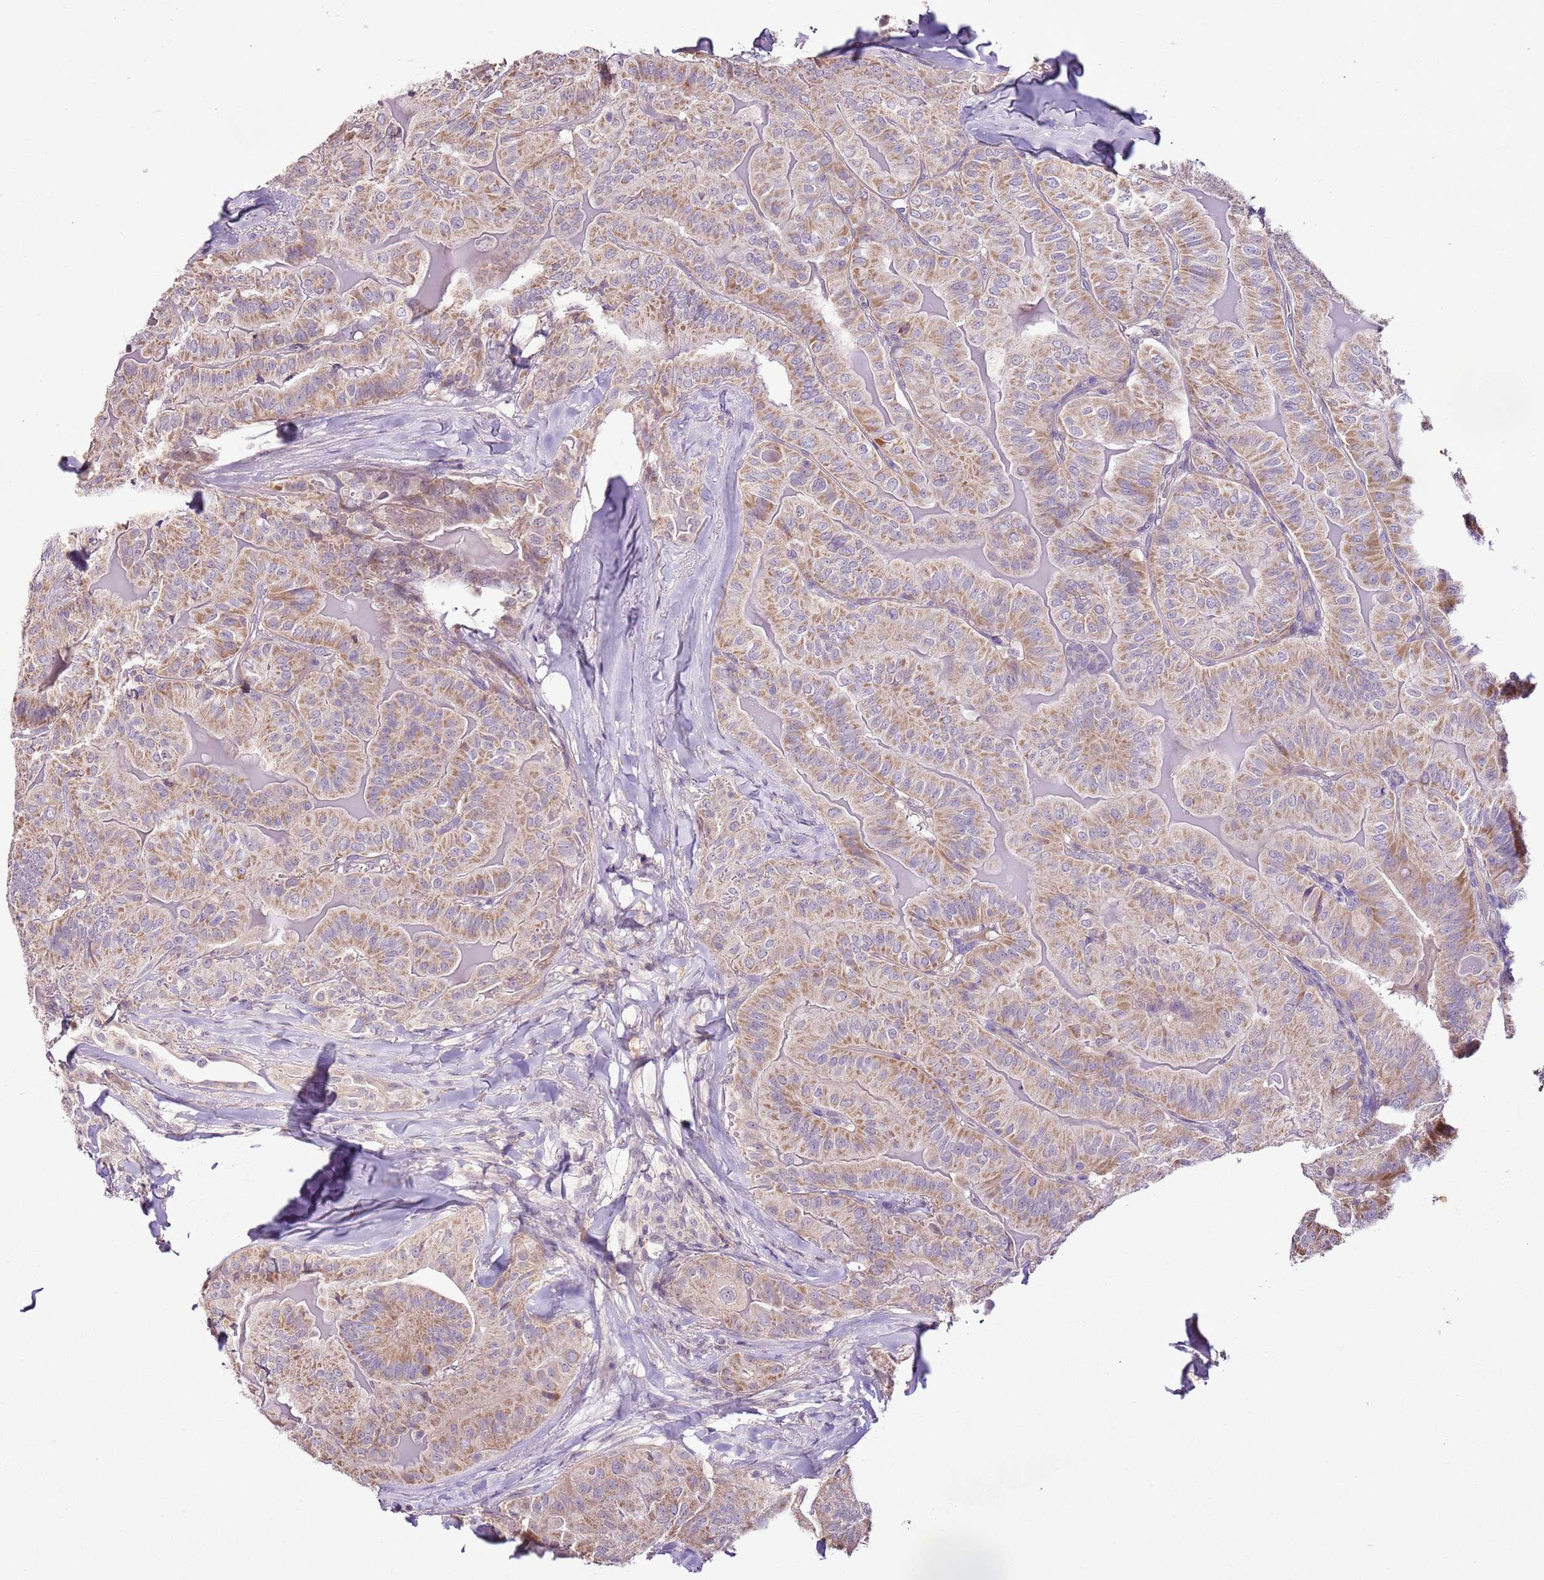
{"staining": {"intensity": "moderate", "quantity": ">75%", "location": "cytoplasmic/membranous"}, "tissue": "thyroid cancer", "cell_type": "Tumor cells", "image_type": "cancer", "snomed": [{"axis": "morphology", "description": "Papillary adenocarcinoma, NOS"}, {"axis": "topography", "description": "Thyroid gland"}], "caption": "Tumor cells reveal medium levels of moderate cytoplasmic/membranous expression in about >75% of cells in human thyroid cancer (papillary adenocarcinoma).", "gene": "CMKLR1", "patient": {"sex": "female", "age": 68}}